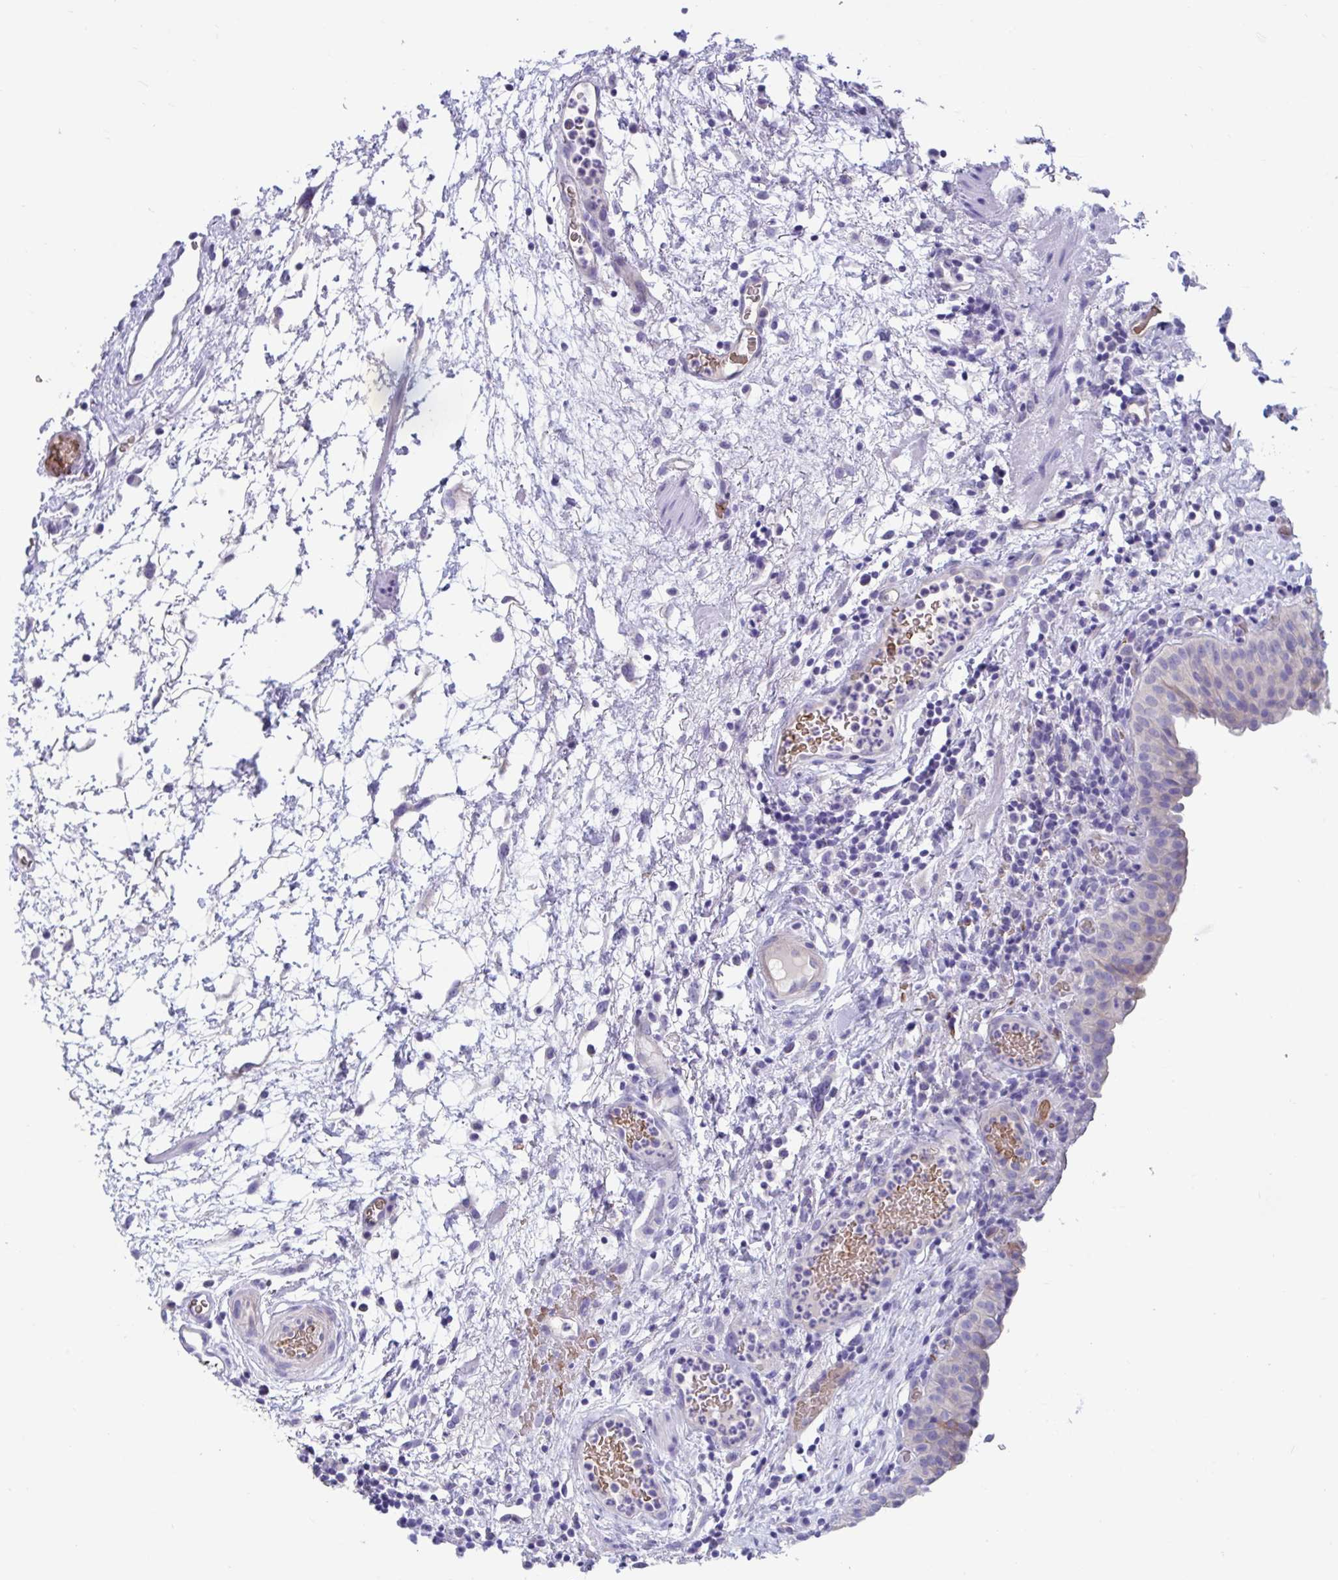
{"staining": {"intensity": "negative", "quantity": "none", "location": "none"}, "tissue": "urinary bladder", "cell_type": "Urothelial cells", "image_type": "normal", "snomed": [{"axis": "morphology", "description": "Normal tissue, NOS"}, {"axis": "morphology", "description": "Inflammation, NOS"}, {"axis": "topography", "description": "Urinary bladder"}], "caption": "The image displays no significant staining in urothelial cells of urinary bladder. Brightfield microscopy of IHC stained with DAB (brown) and hematoxylin (blue), captured at high magnification.", "gene": "TTC30A", "patient": {"sex": "male", "age": 57}}